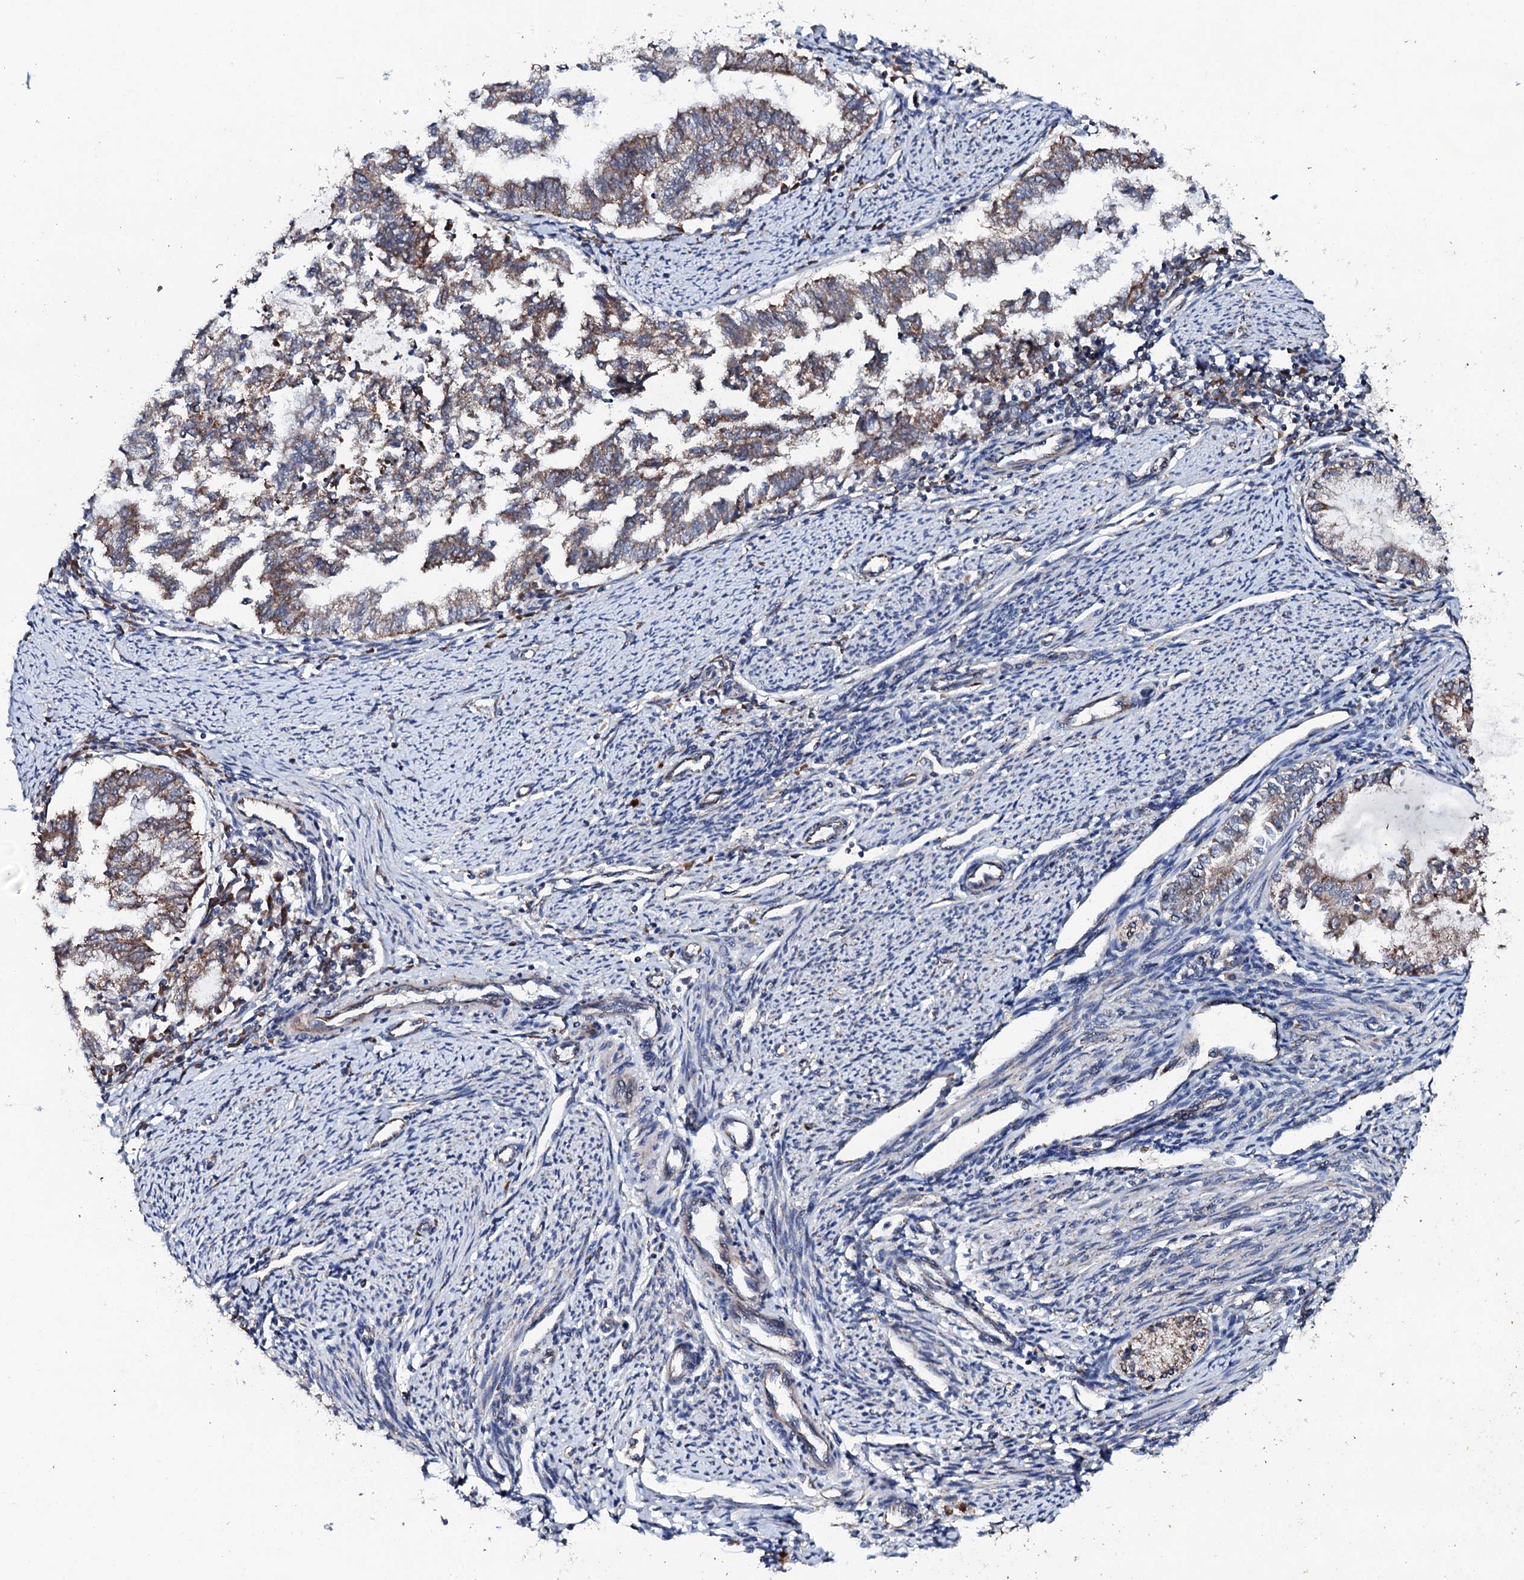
{"staining": {"intensity": "moderate", "quantity": "25%-75%", "location": "cytoplasmic/membranous"}, "tissue": "endometrial cancer", "cell_type": "Tumor cells", "image_type": "cancer", "snomed": [{"axis": "morphology", "description": "Adenocarcinoma, NOS"}, {"axis": "topography", "description": "Endometrium"}], "caption": "An image showing moderate cytoplasmic/membranous staining in approximately 25%-75% of tumor cells in endometrial cancer, as visualized by brown immunohistochemical staining.", "gene": "MTIF3", "patient": {"sex": "female", "age": 79}}